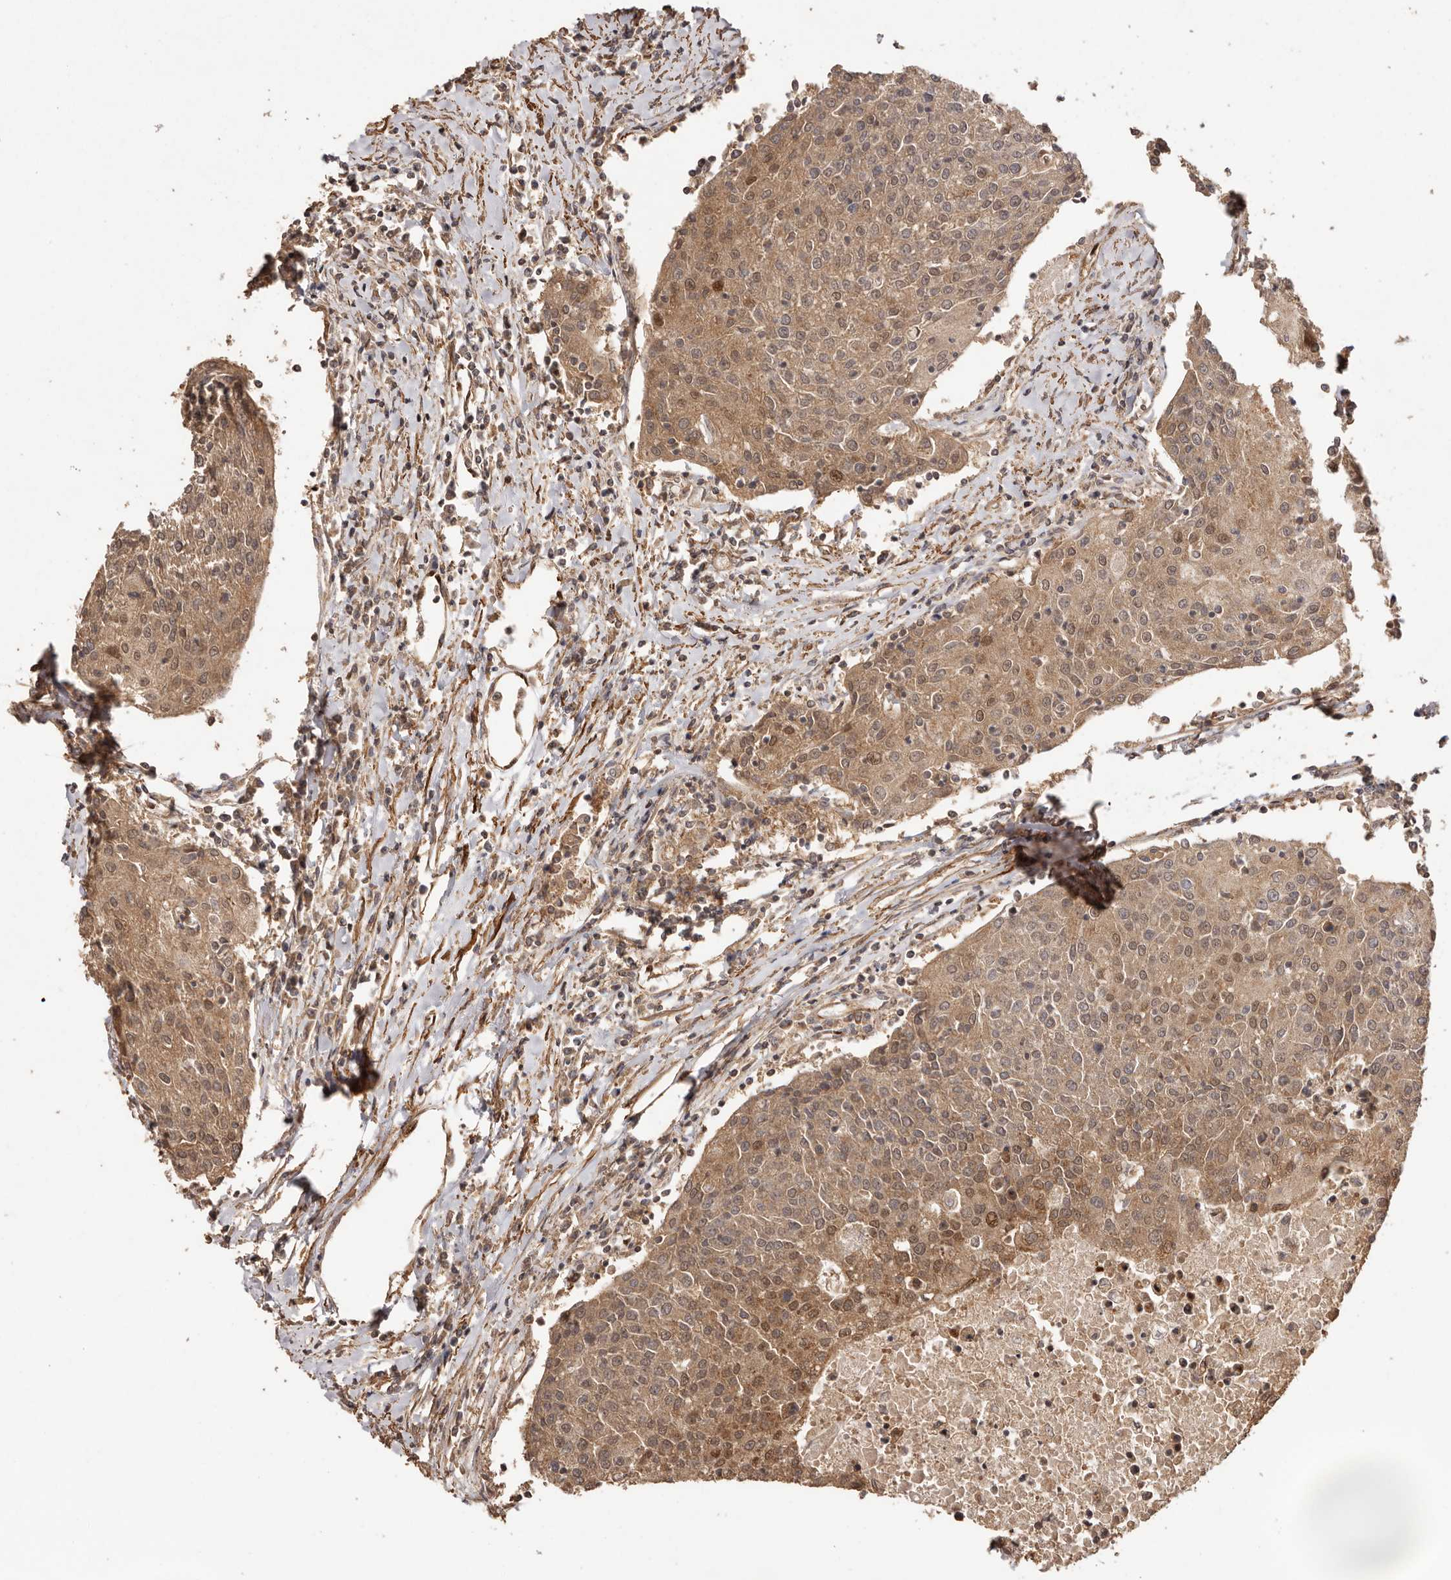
{"staining": {"intensity": "moderate", "quantity": ">75%", "location": "cytoplasmic/membranous,nuclear"}, "tissue": "urothelial cancer", "cell_type": "Tumor cells", "image_type": "cancer", "snomed": [{"axis": "morphology", "description": "Urothelial carcinoma, High grade"}, {"axis": "topography", "description": "Urinary bladder"}], "caption": "An image of human urothelial carcinoma (high-grade) stained for a protein reveals moderate cytoplasmic/membranous and nuclear brown staining in tumor cells.", "gene": "UBR2", "patient": {"sex": "female", "age": 85}}